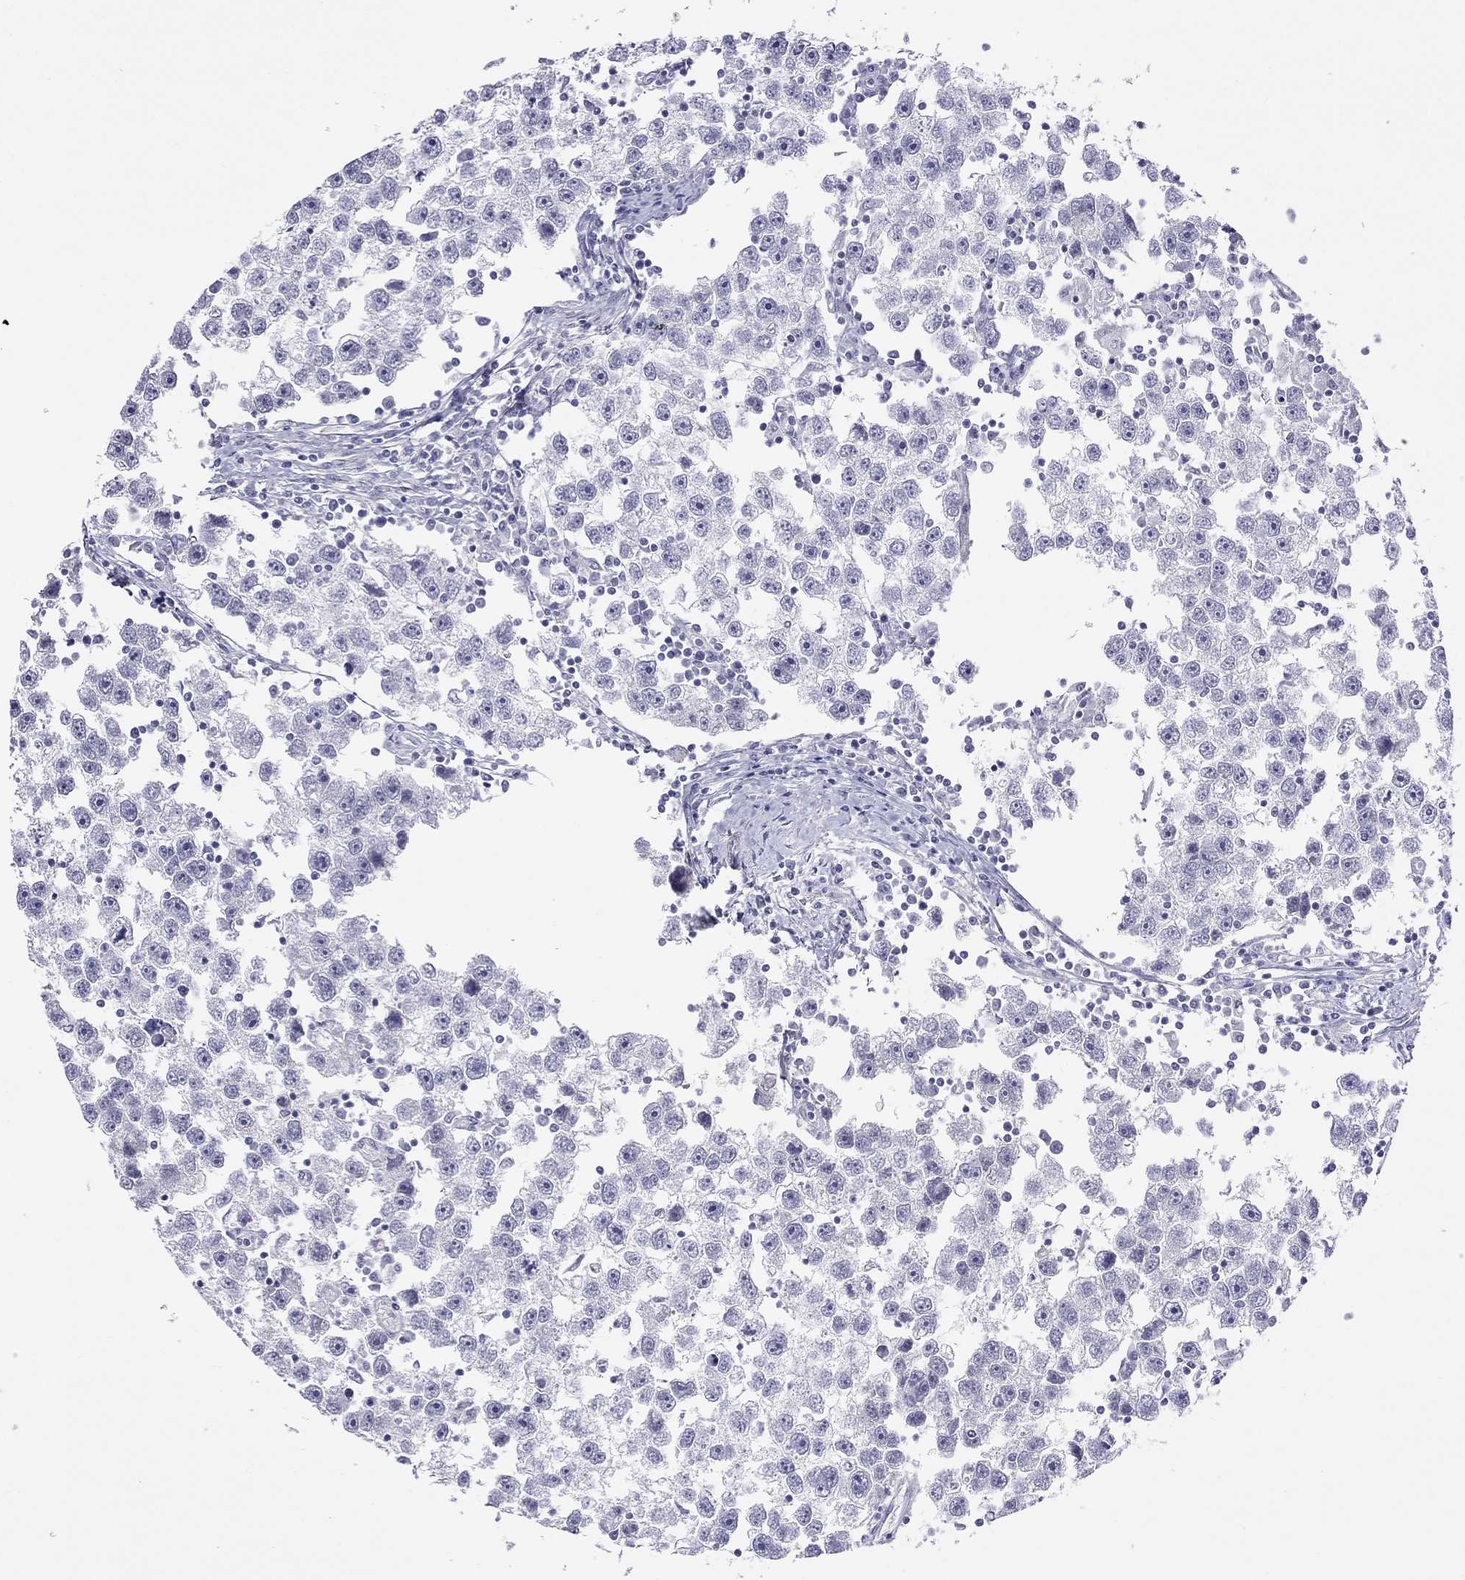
{"staining": {"intensity": "negative", "quantity": "none", "location": "none"}, "tissue": "testis cancer", "cell_type": "Tumor cells", "image_type": "cancer", "snomed": [{"axis": "morphology", "description": "Seminoma, NOS"}, {"axis": "topography", "description": "Testis"}], "caption": "Testis cancer (seminoma) stained for a protein using immunohistochemistry displays no expression tumor cells.", "gene": "MYMX", "patient": {"sex": "male", "age": 30}}